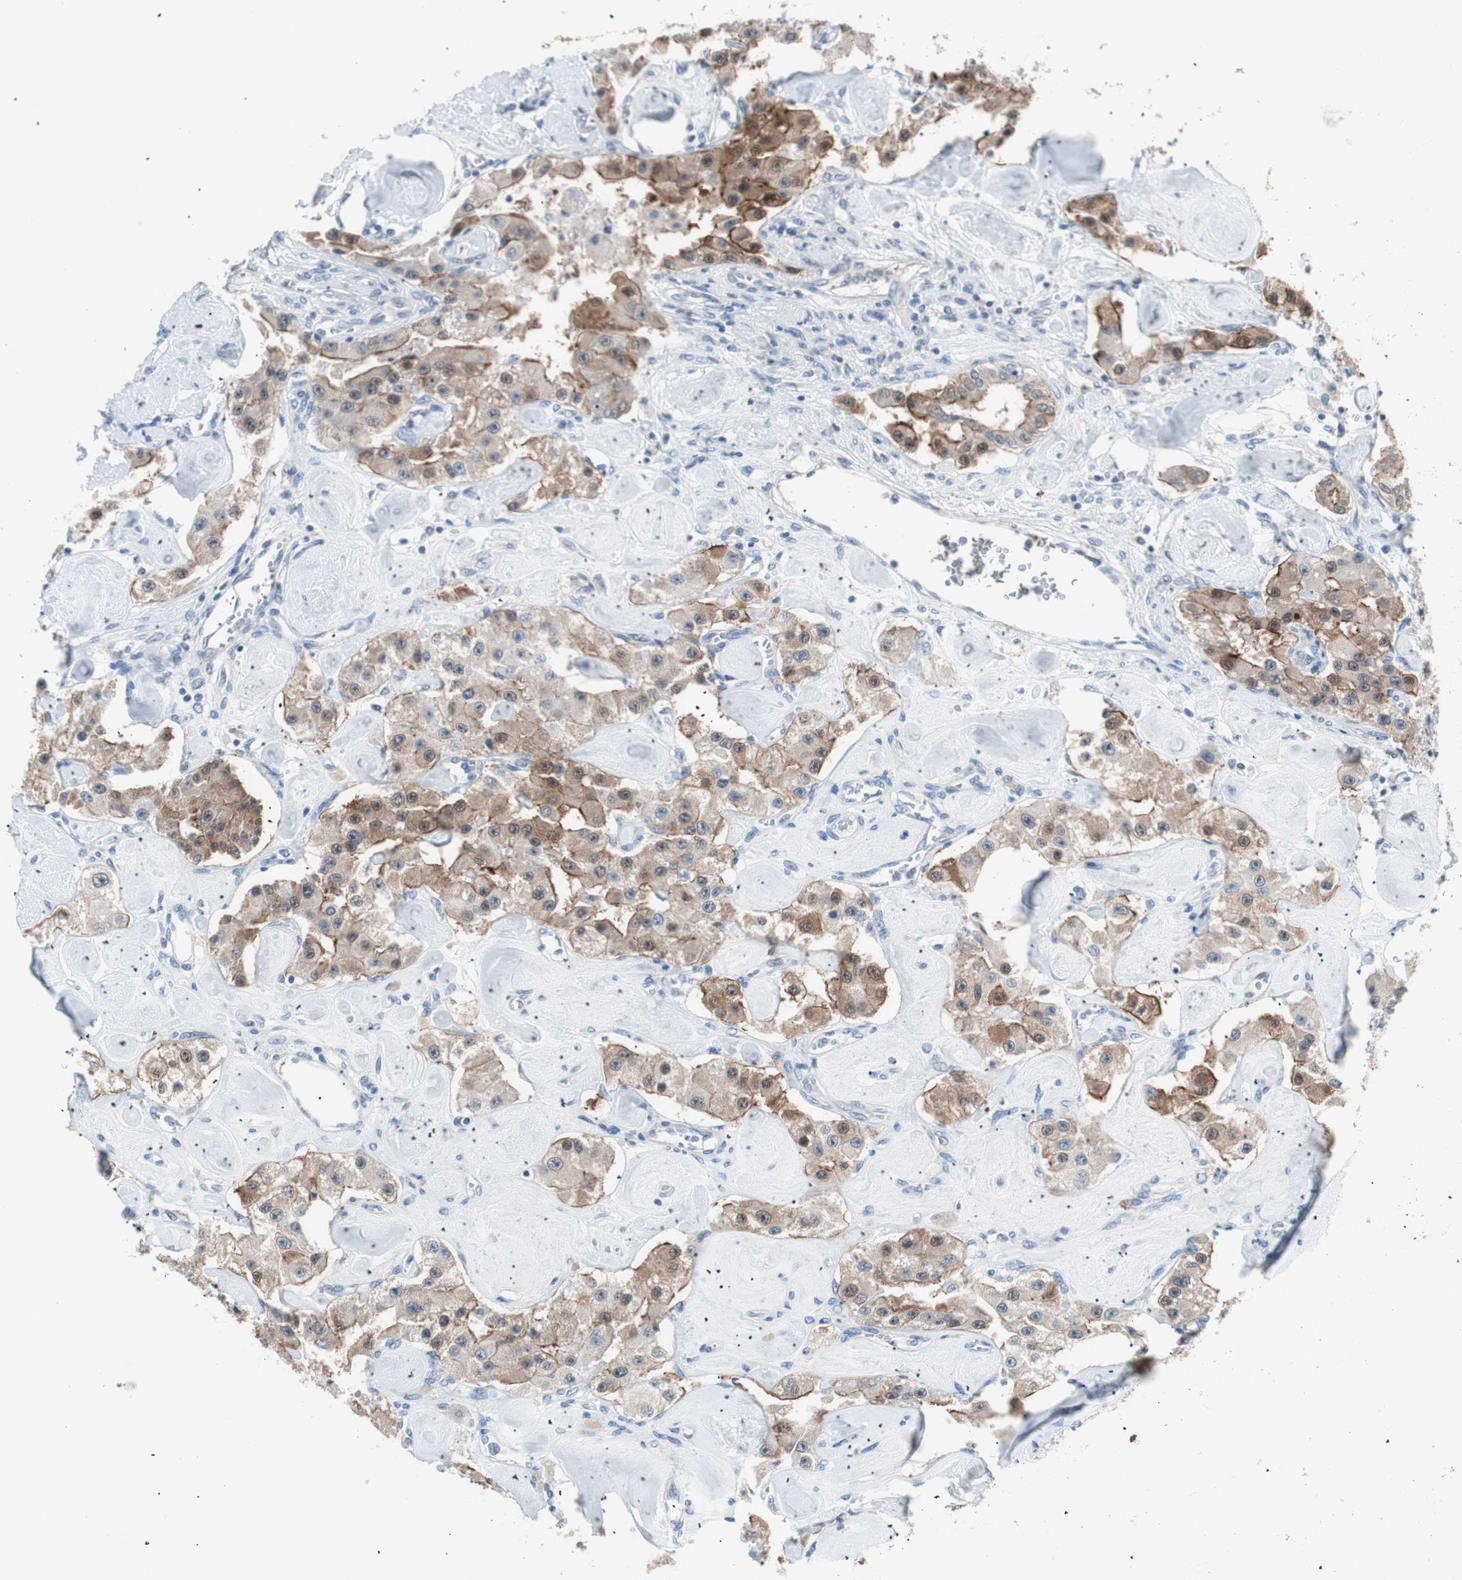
{"staining": {"intensity": "moderate", "quantity": ">75%", "location": "cytoplasmic/membranous,nuclear"}, "tissue": "carcinoid", "cell_type": "Tumor cells", "image_type": "cancer", "snomed": [{"axis": "morphology", "description": "Carcinoid, malignant, NOS"}, {"axis": "topography", "description": "Pancreas"}], "caption": "Protein expression analysis of carcinoid shows moderate cytoplasmic/membranous and nuclear expression in approximately >75% of tumor cells.", "gene": "VIL1", "patient": {"sex": "male", "age": 41}}